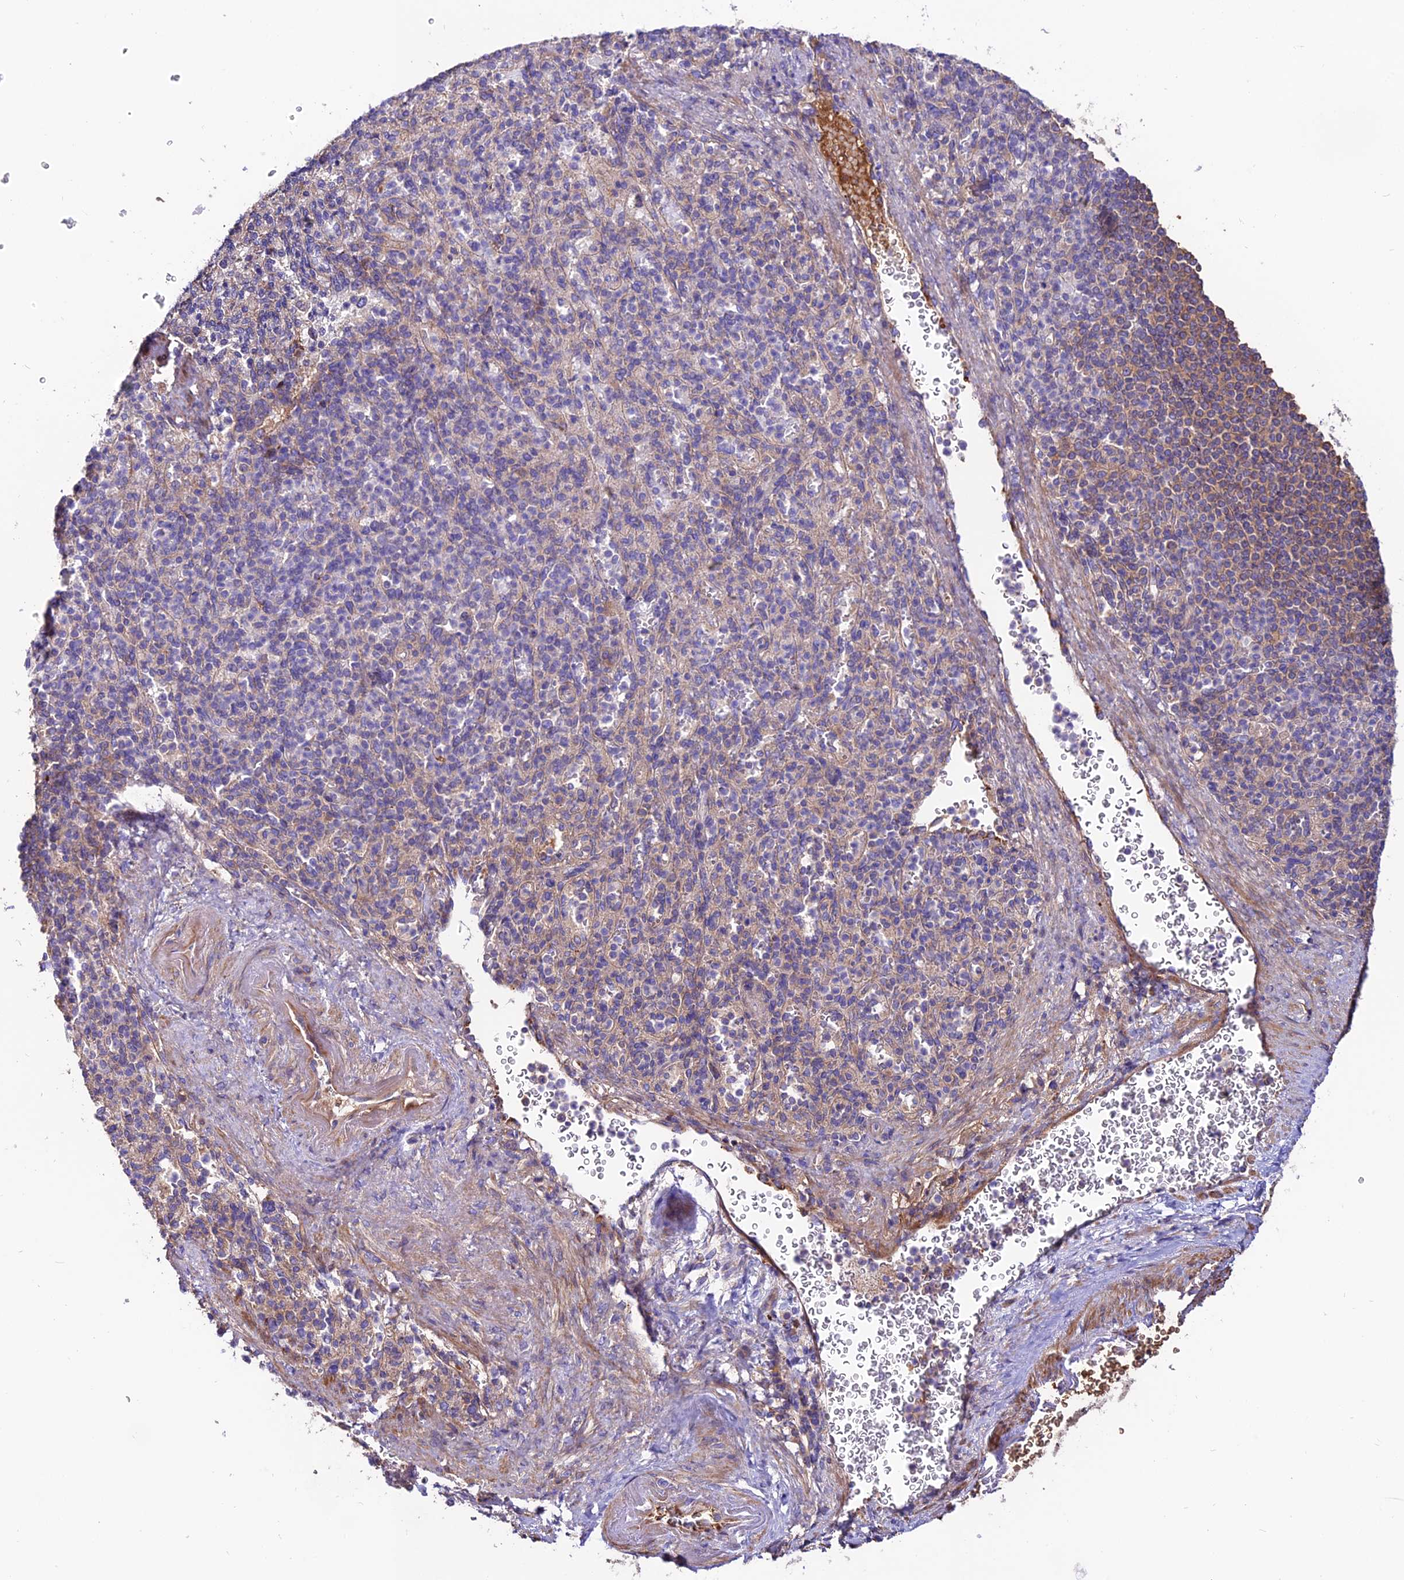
{"staining": {"intensity": "moderate", "quantity": "25%-75%", "location": "cytoplasmic/membranous"}, "tissue": "spleen", "cell_type": "Cells in red pulp", "image_type": "normal", "snomed": [{"axis": "morphology", "description": "Normal tissue, NOS"}, {"axis": "topography", "description": "Spleen"}], "caption": "IHC histopathology image of unremarkable human spleen stained for a protein (brown), which reveals medium levels of moderate cytoplasmic/membranous positivity in approximately 25%-75% of cells in red pulp.", "gene": "PYM1", "patient": {"sex": "female", "age": 74}}